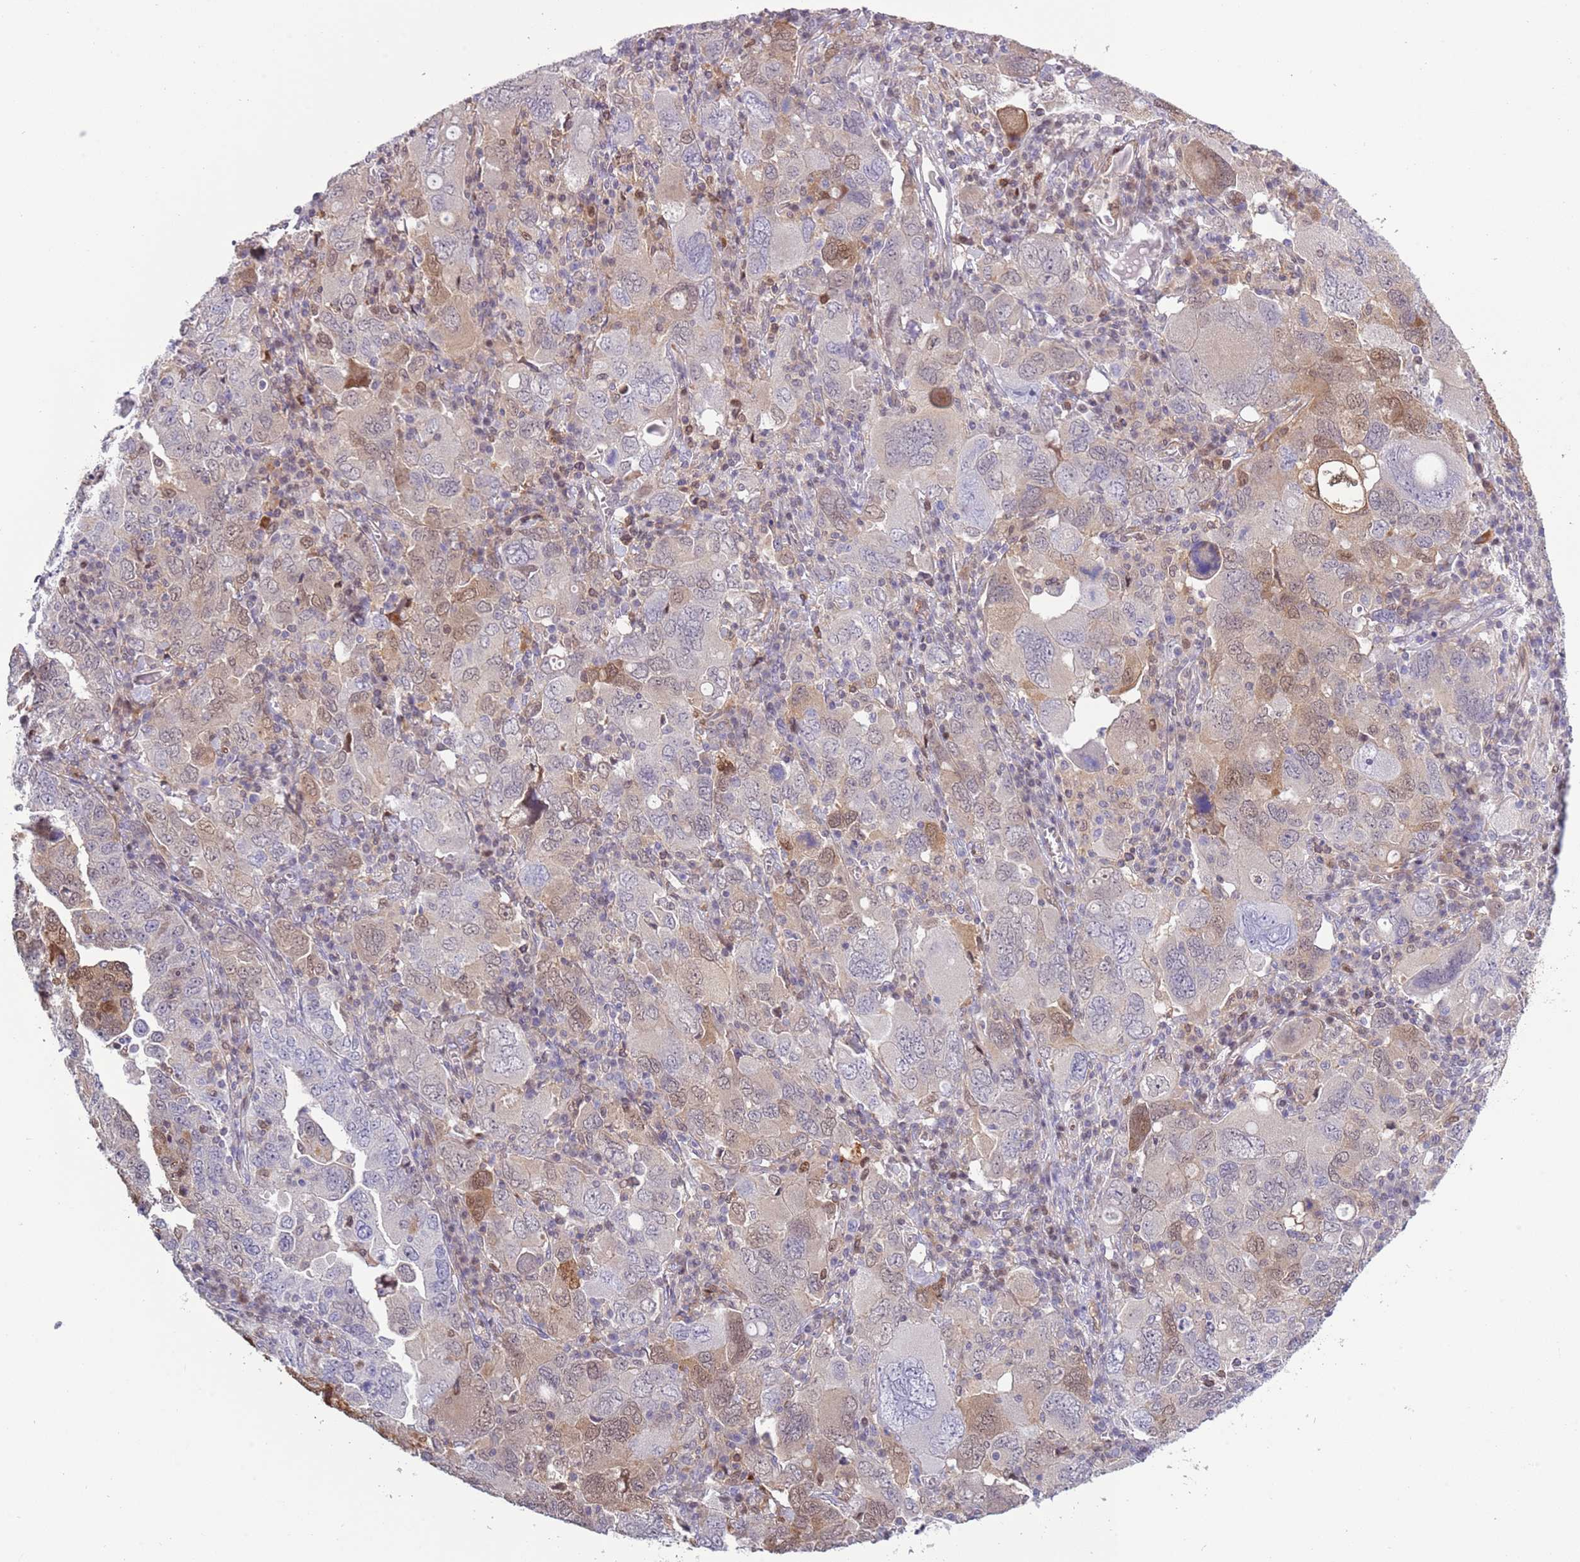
{"staining": {"intensity": "moderate", "quantity": "<25%", "location": "cytoplasmic/membranous,nuclear"}, "tissue": "ovarian cancer", "cell_type": "Tumor cells", "image_type": "cancer", "snomed": [{"axis": "morphology", "description": "Carcinoma, endometroid"}, {"axis": "topography", "description": "Ovary"}], "caption": "Ovarian cancer stained with a brown dye reveals moderate cytoplasmic/membranous and nuclear positive positivity in about <25% of tumor cells.", "gene": "NBPF6", "patient": {"sex": "female", "age": 62}}